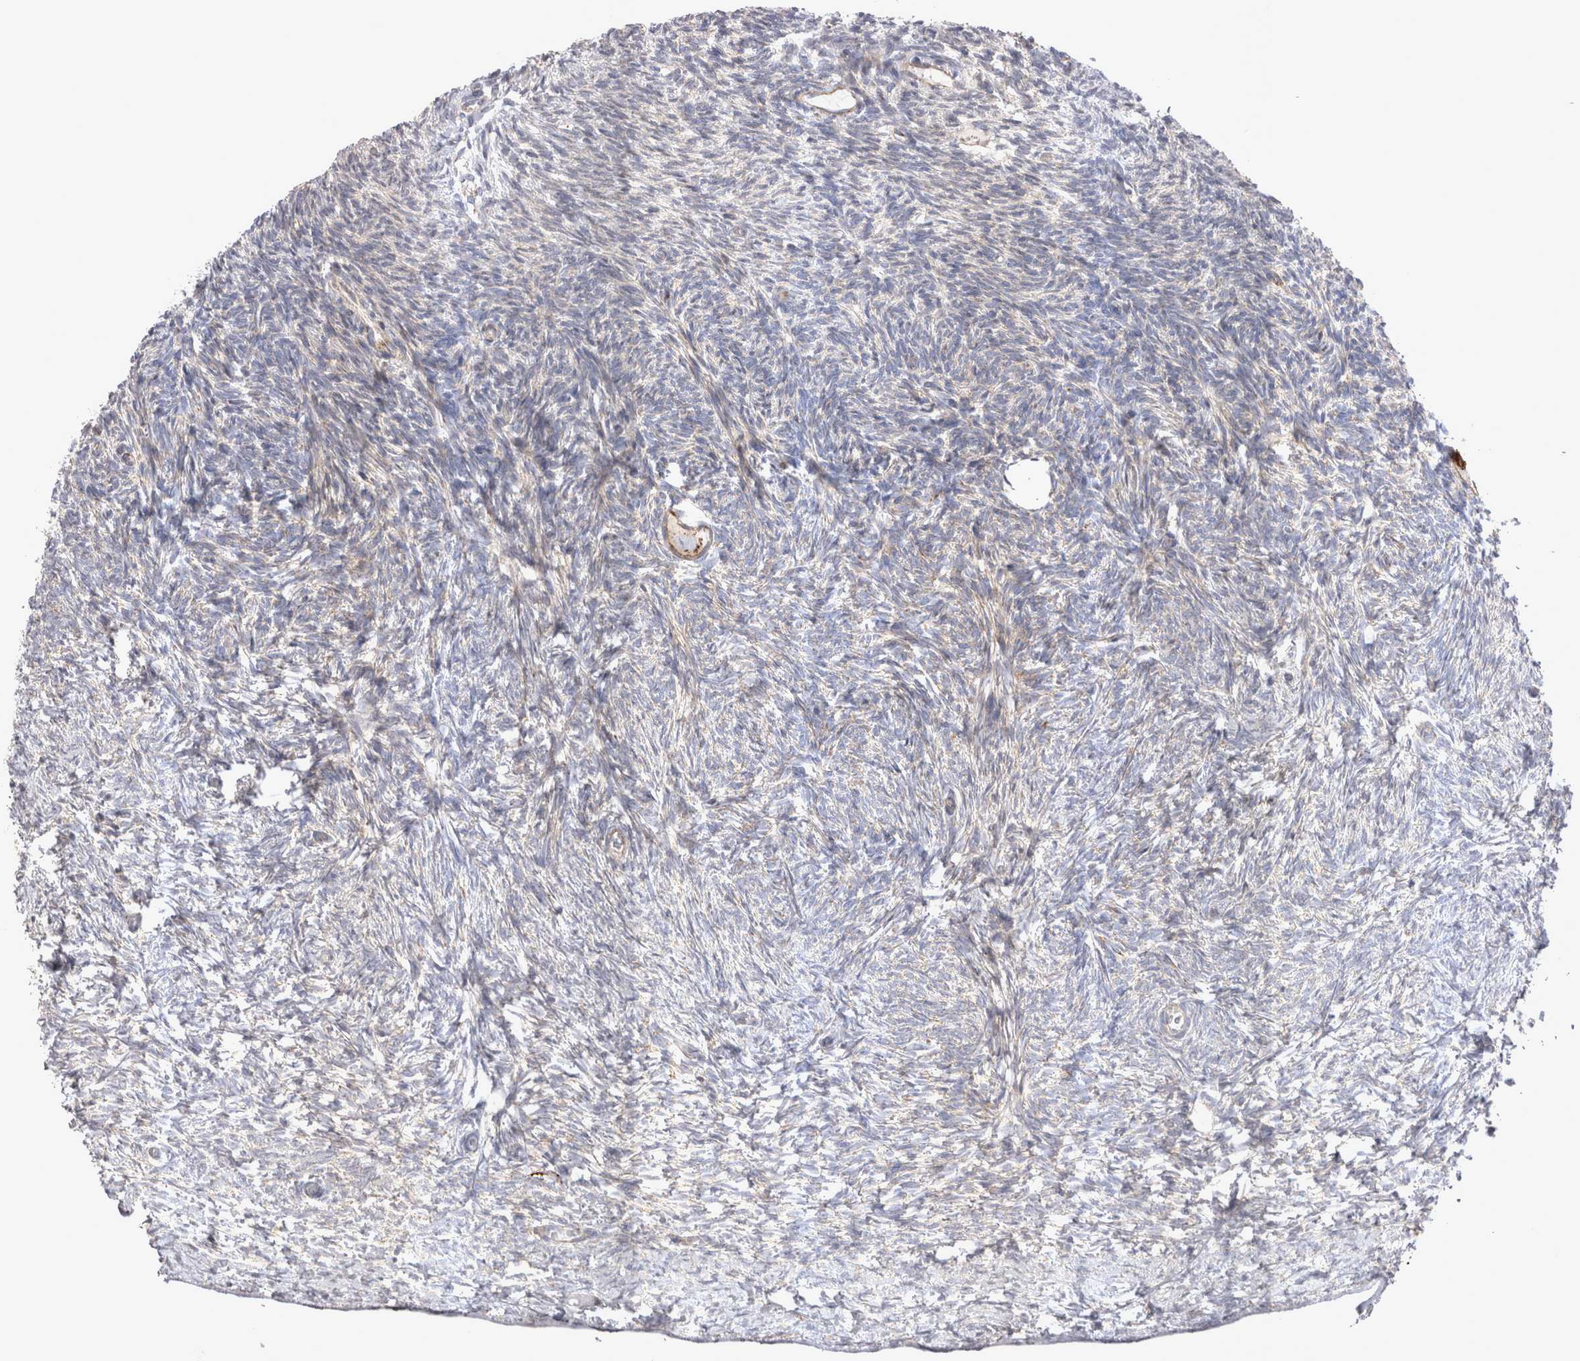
{"staining": {"intensity": "moderate", "quantity": "<25%", "location": "cytoplasmic/membranous"}, "tissue": "ovary", "cell_type": "Follicle cells", "image_type": "normal", "snomed": [{"axis": "morphology", "description": "Normal tissue, NOS"}, {"axis": "topography", "description": "Ovary"}], "caption": "Immunohistochemistry (IHC) (DAB (3,3'-diaminobenzidine)) staining of unremarkable ovary reveals moderate cytoplasmic/membranous protein positivity in approximately <25% of follicle cells. (DAB IHC, brown staining for protein, blue staining for nuclei).", "gene": "TSPOAP1", "patient": {"sex": "female", "age": 34}}